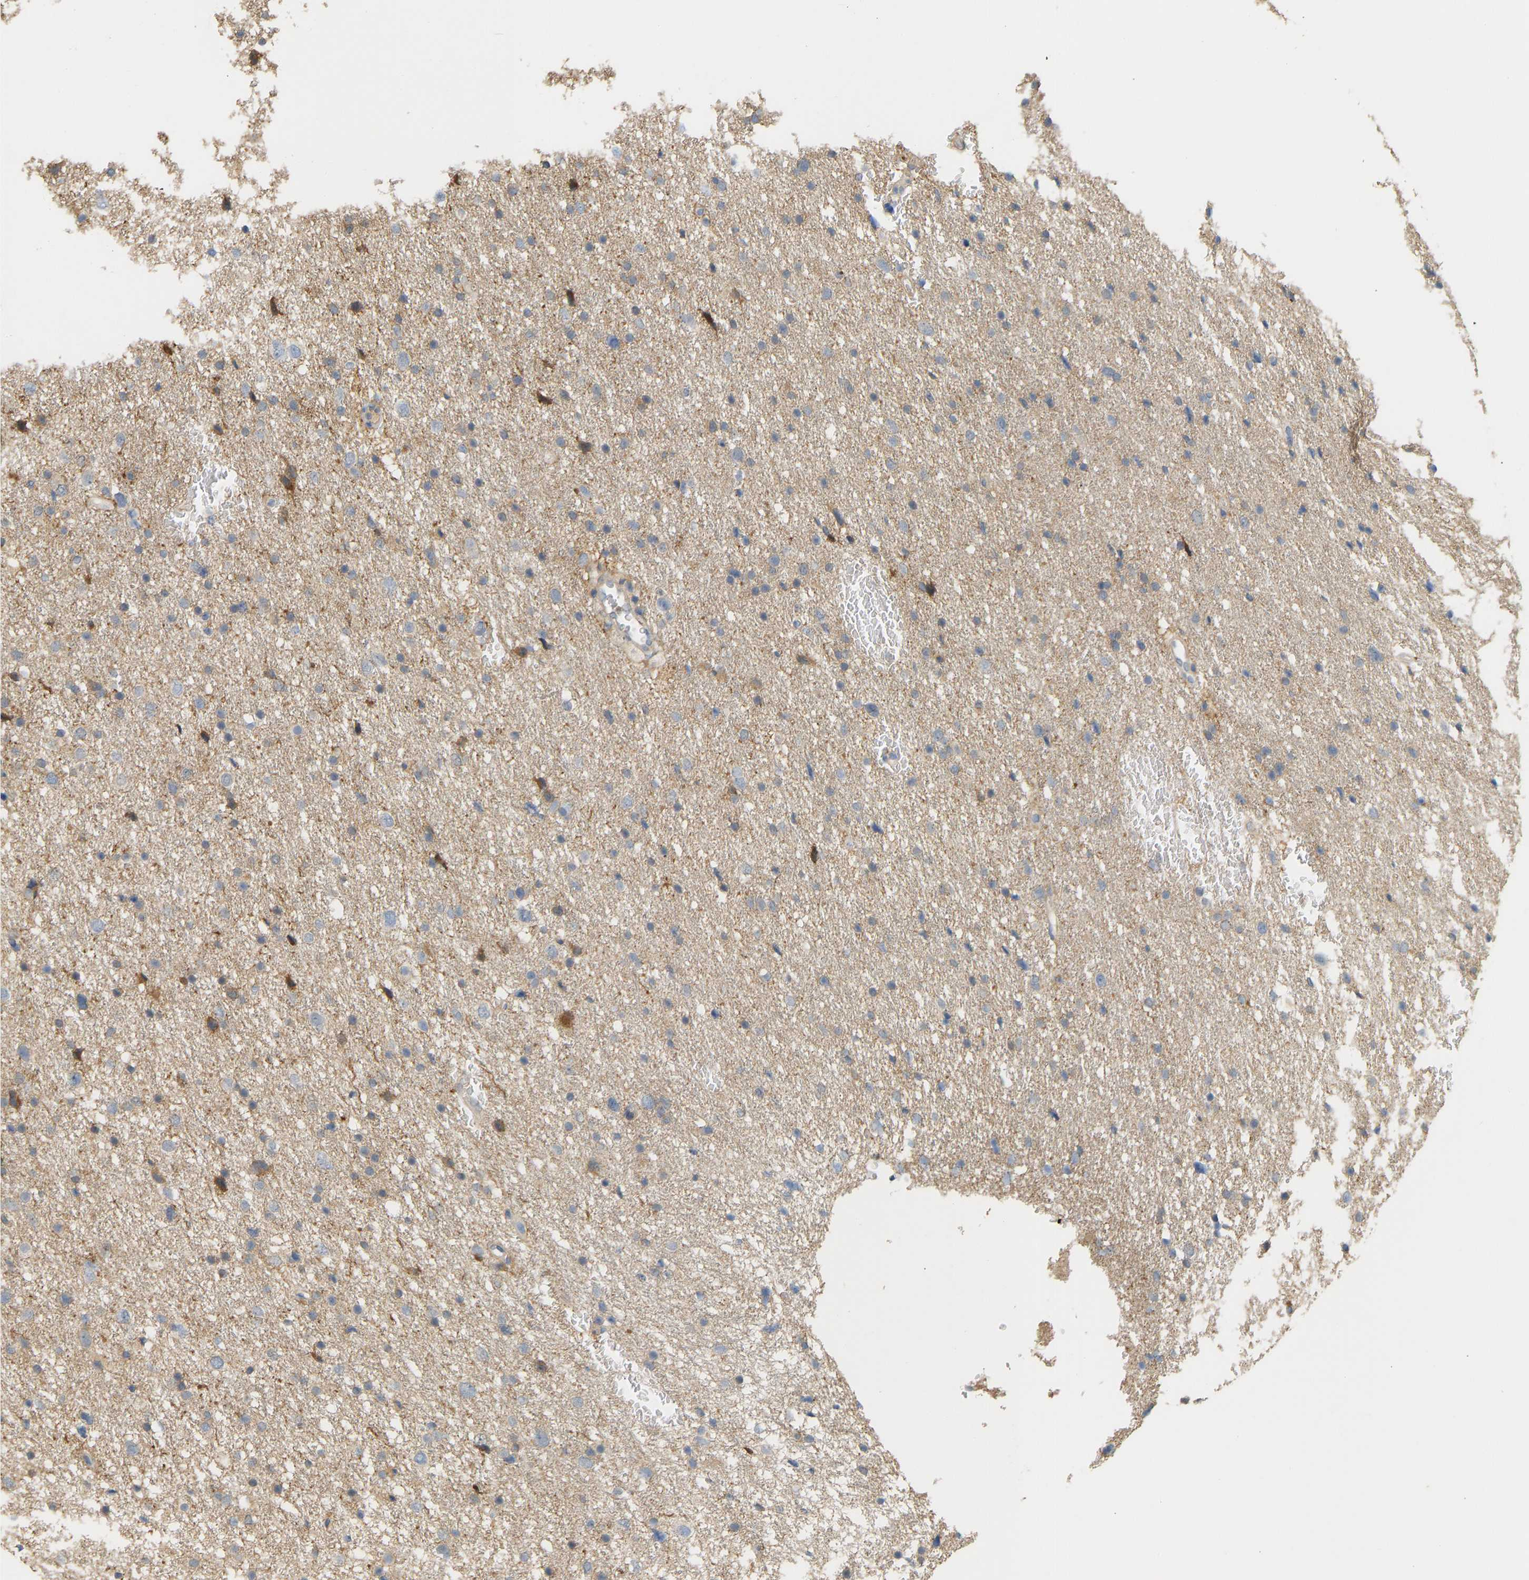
{"staining": {"intensity": "moderate", "quantity": "<25%", "location": "cytoplasmic/membranous"}, "tissue": "glioma", "cell_type": "Tumor cells", "image_type": "cancer", "snomed": [{"axis": "morphology", "description": "Glioma, malignant, Low grade"}, {"axis": "topography", "description": "Brain"}], "caption": "Human glioma stained with a protein marker reveals moderate staining in tumor cells.", "gene": "ENO1", "patient": {"sex": "female", "age": 37}}